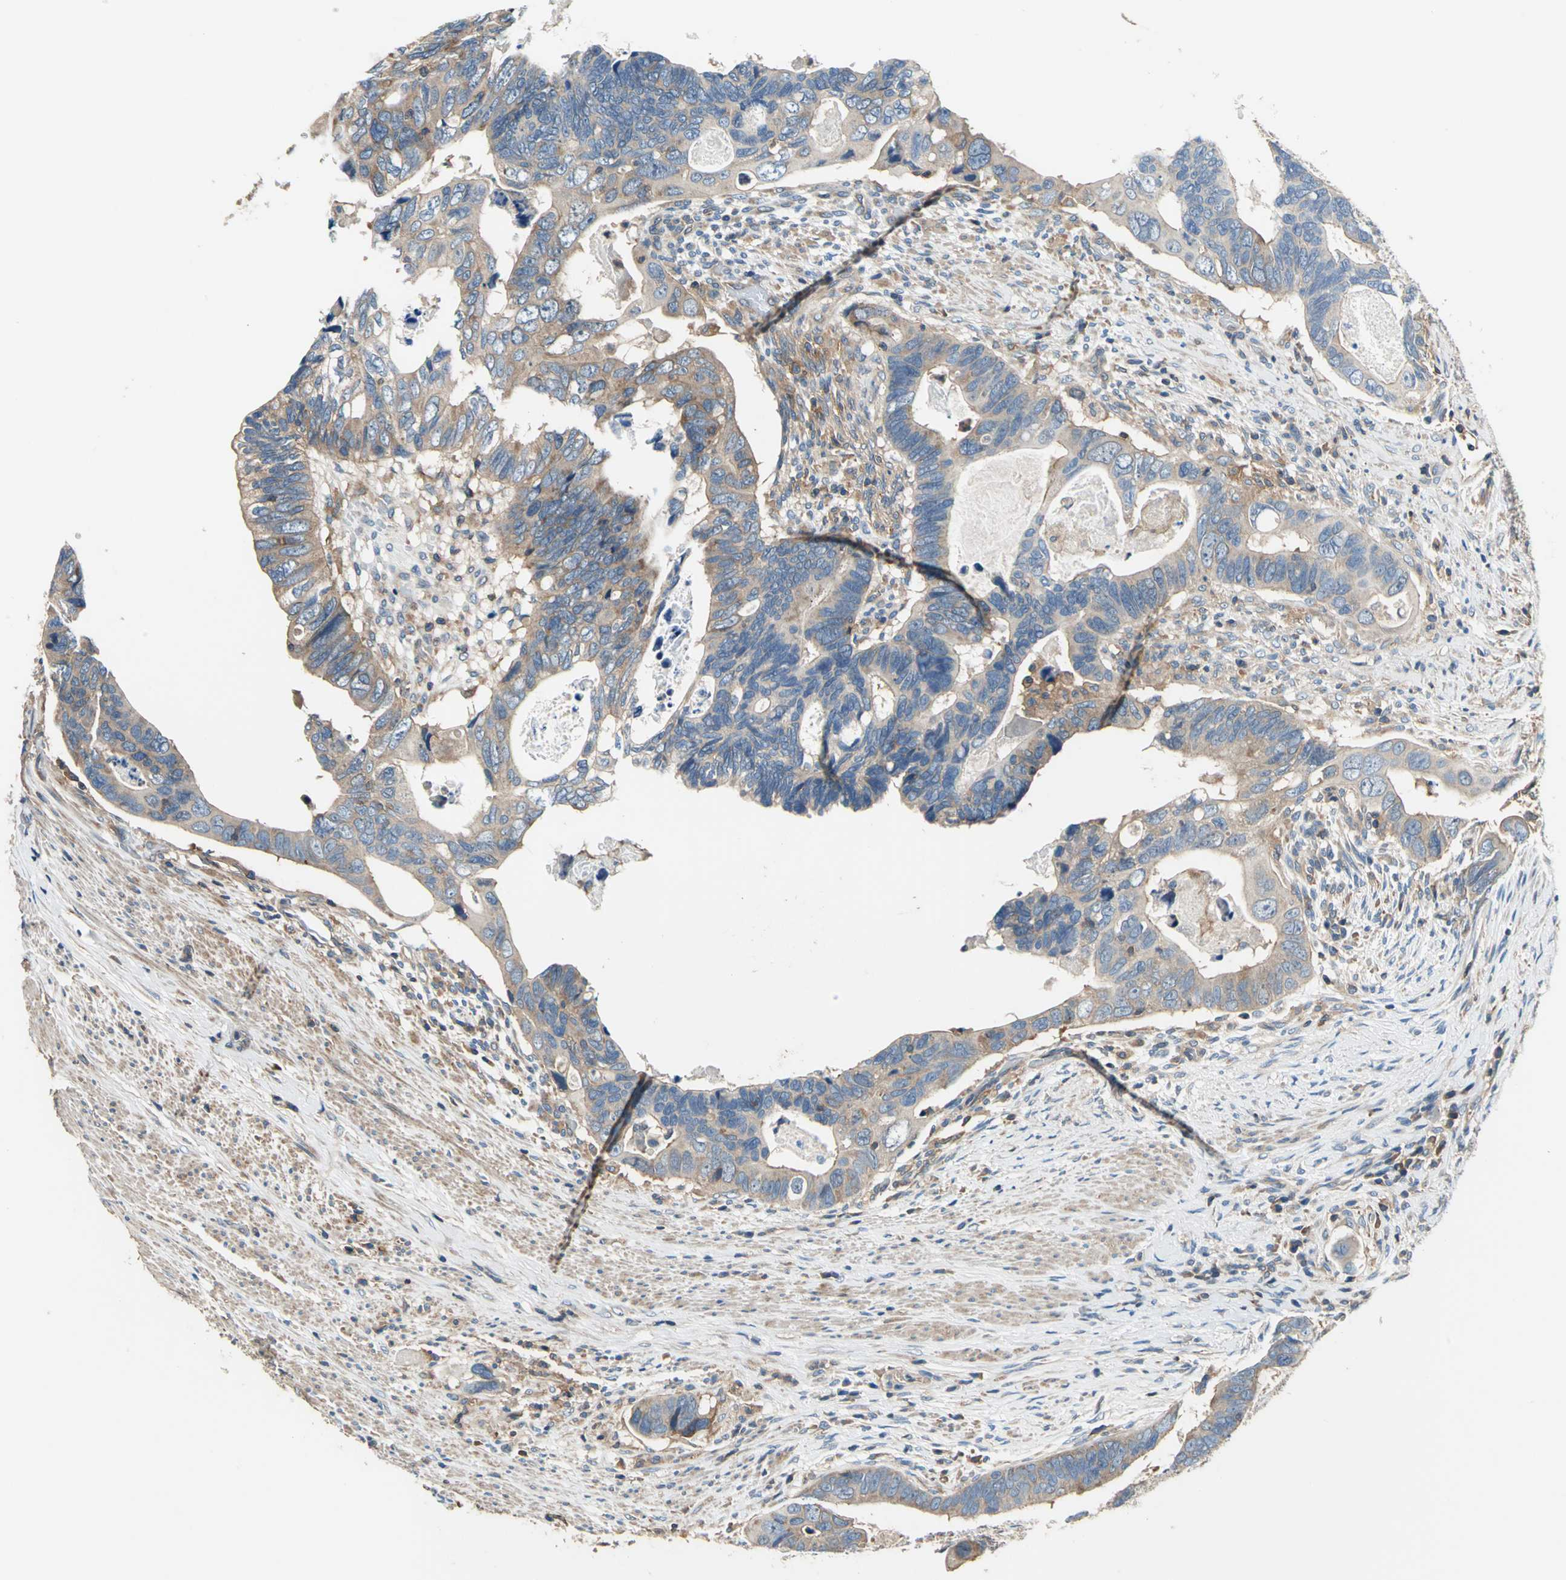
{"staining": {"intensity": "weak", "quantity": ">75%", "location": "cytoplasmic/membranous"}, "tissue": "colorectal cancer", "cell_type": "Tumor cells", "image_type": "cancer", "snomed": [{"axis": "morphology", "description": "Adenocarcinoma, NOS"}, {"axis": "topography", "description": "Rectum"}], "caption": "Immunohistochemistry of human colorectal cancer demonstrates low levels of weak cytoplasmic/membranous positivity in approximately >75% of tumor cells.", "gene": "DDX3Y", "patient": {"sex": "male", "age": 53}}